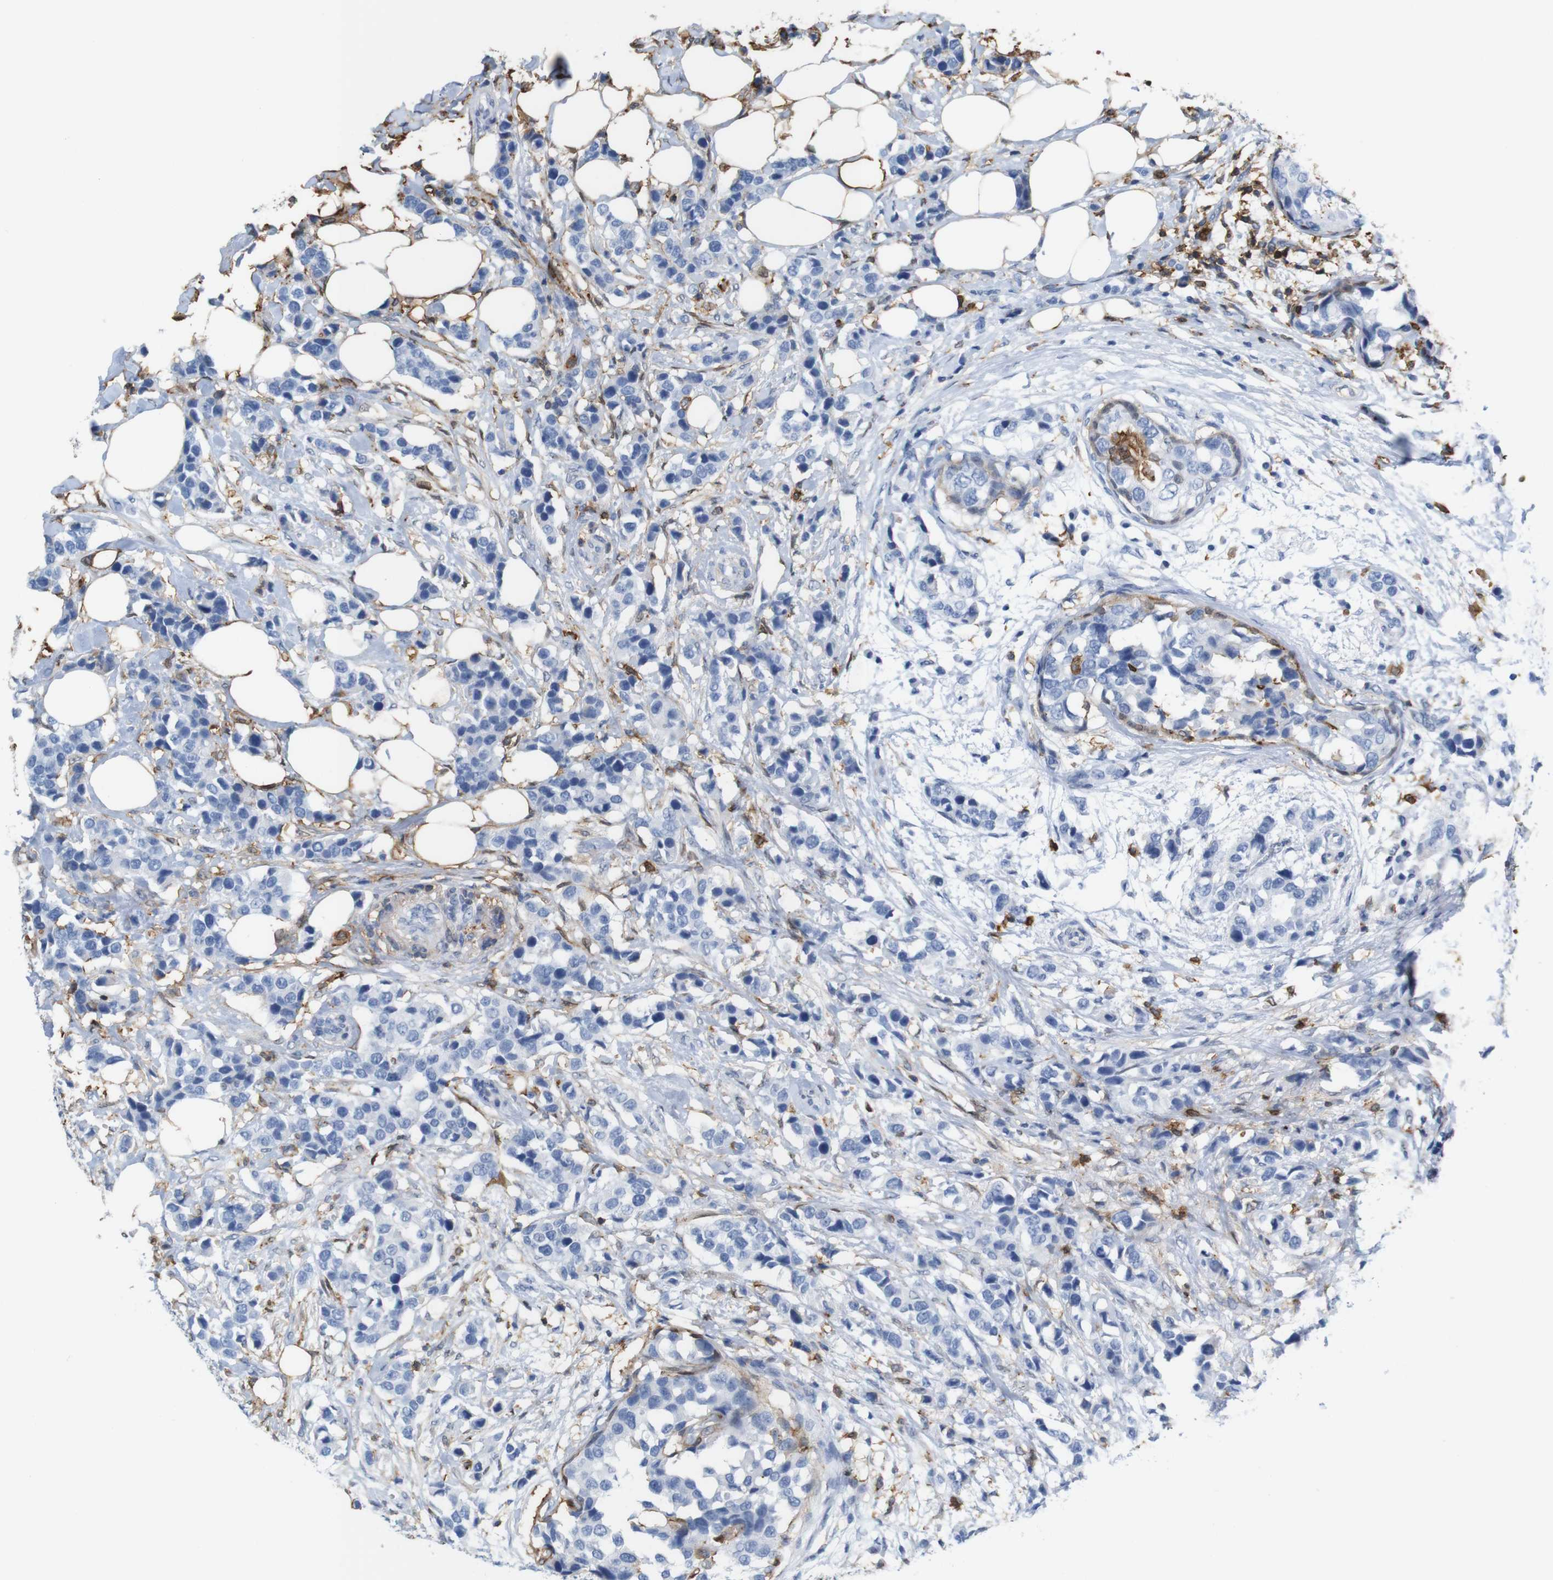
{"staining": {"intensity": "negative", "quantity": "none", "location": "none"}, "tissue": "breast cancer", "cell_type": "Tumor cells", "image_type": "cancer", "snomed": [{"axis": "morphology", "description": "Normal tissue, NOS"}, {"axis": "morphology", "description": "Duct carcinoma"}, {"axis": "topography", "description": "Breast"}], "caption": "IHC of human breast cancer (intraductal carcinoma) demonstrates no staining in tumor cells.", "gene": "ANXA1", "patient": {"sex": "female", "age": 50}}